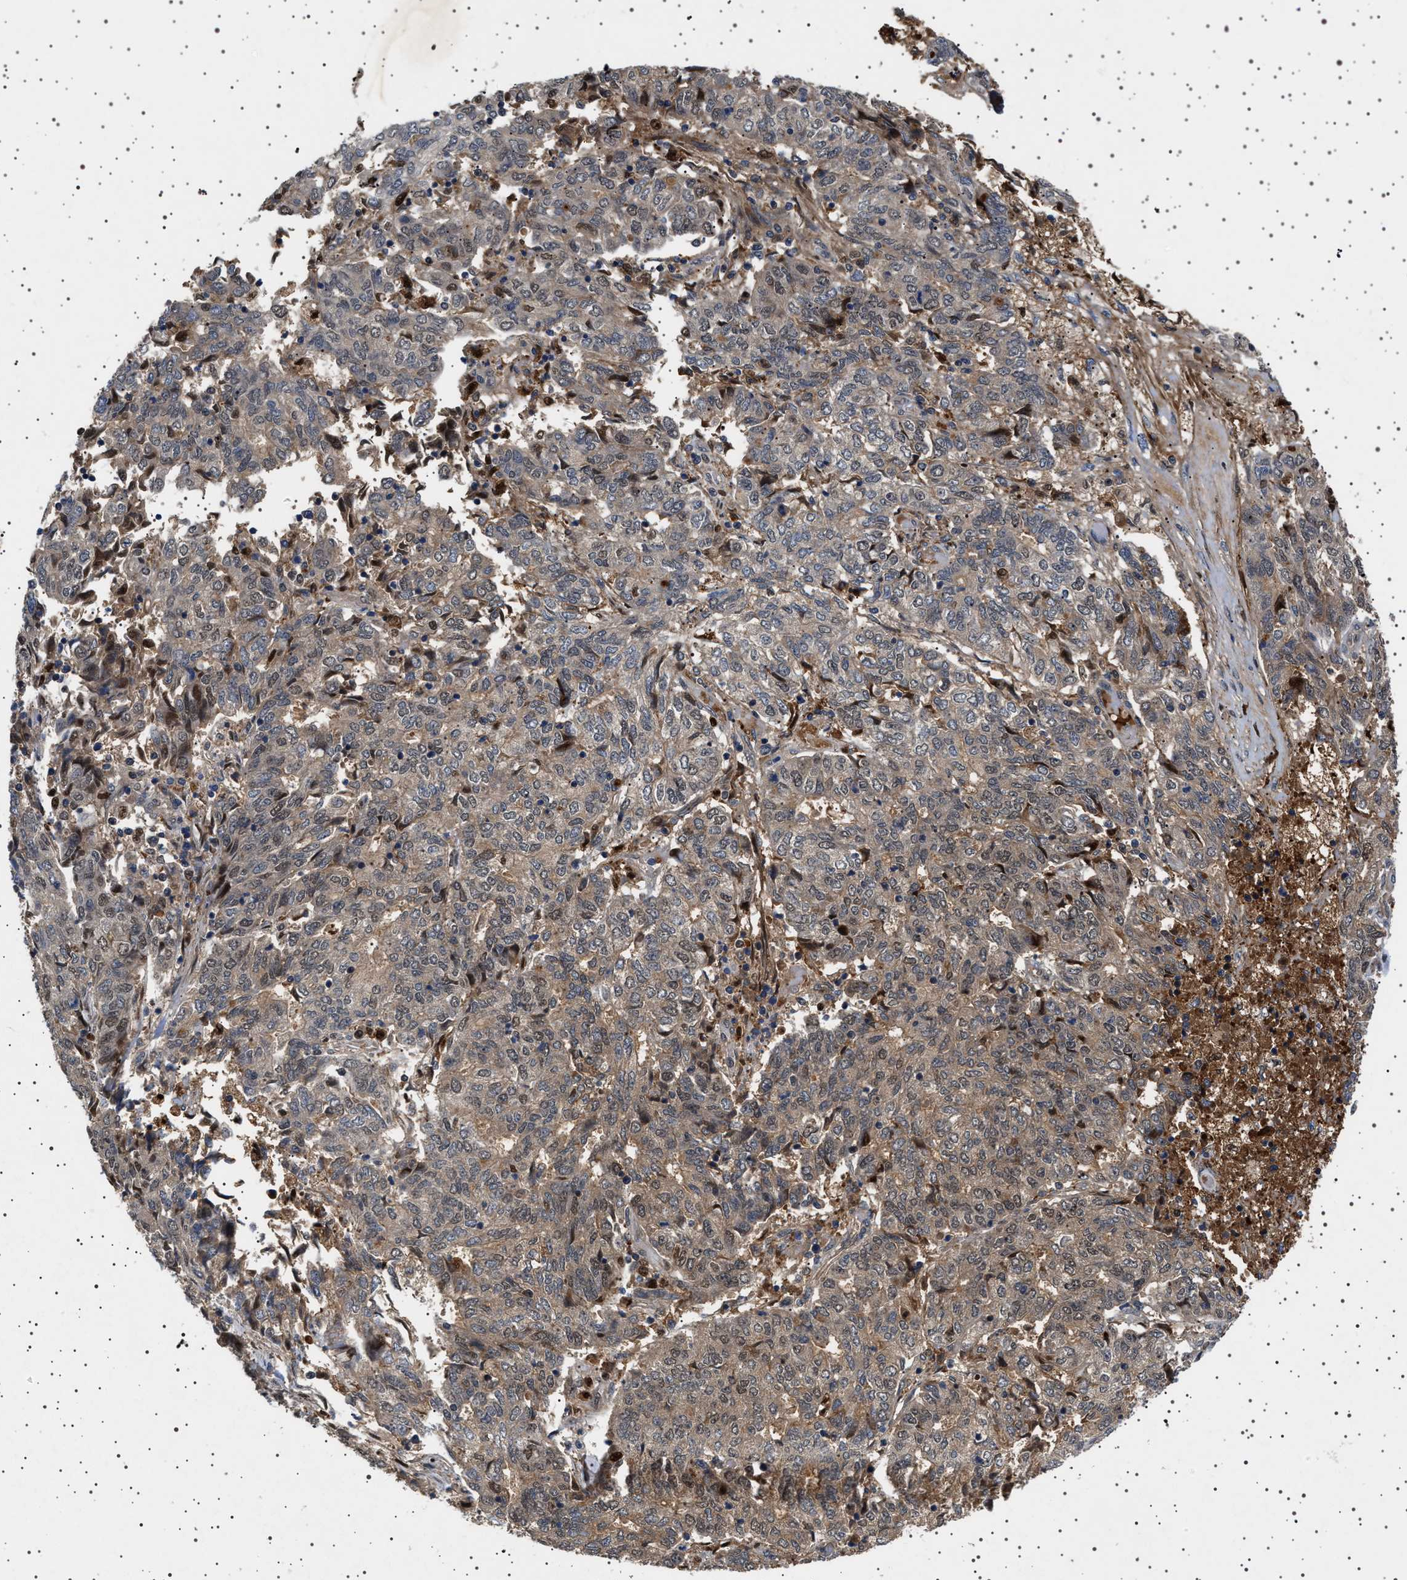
{"staining": {"intensity": "weak", "quantity": "<25%", "location": "cytoplasmic/membranous"}, "tissue": "endometrial cancer", "cell_type": "Tumor cells", "image_type": "cancer", "snomed": [{"axis": "morphology", "description": "Adenocarcinoma, NOS"}, {"axis": "topography", "description": "Endometrium"}], "caption": "Human endometrial adenocarcinoma stained for a protein using IHC demonstrates no staining in tumor cells.", "gene": "FICD", "patient": {"sex": "female", "age": 80}}